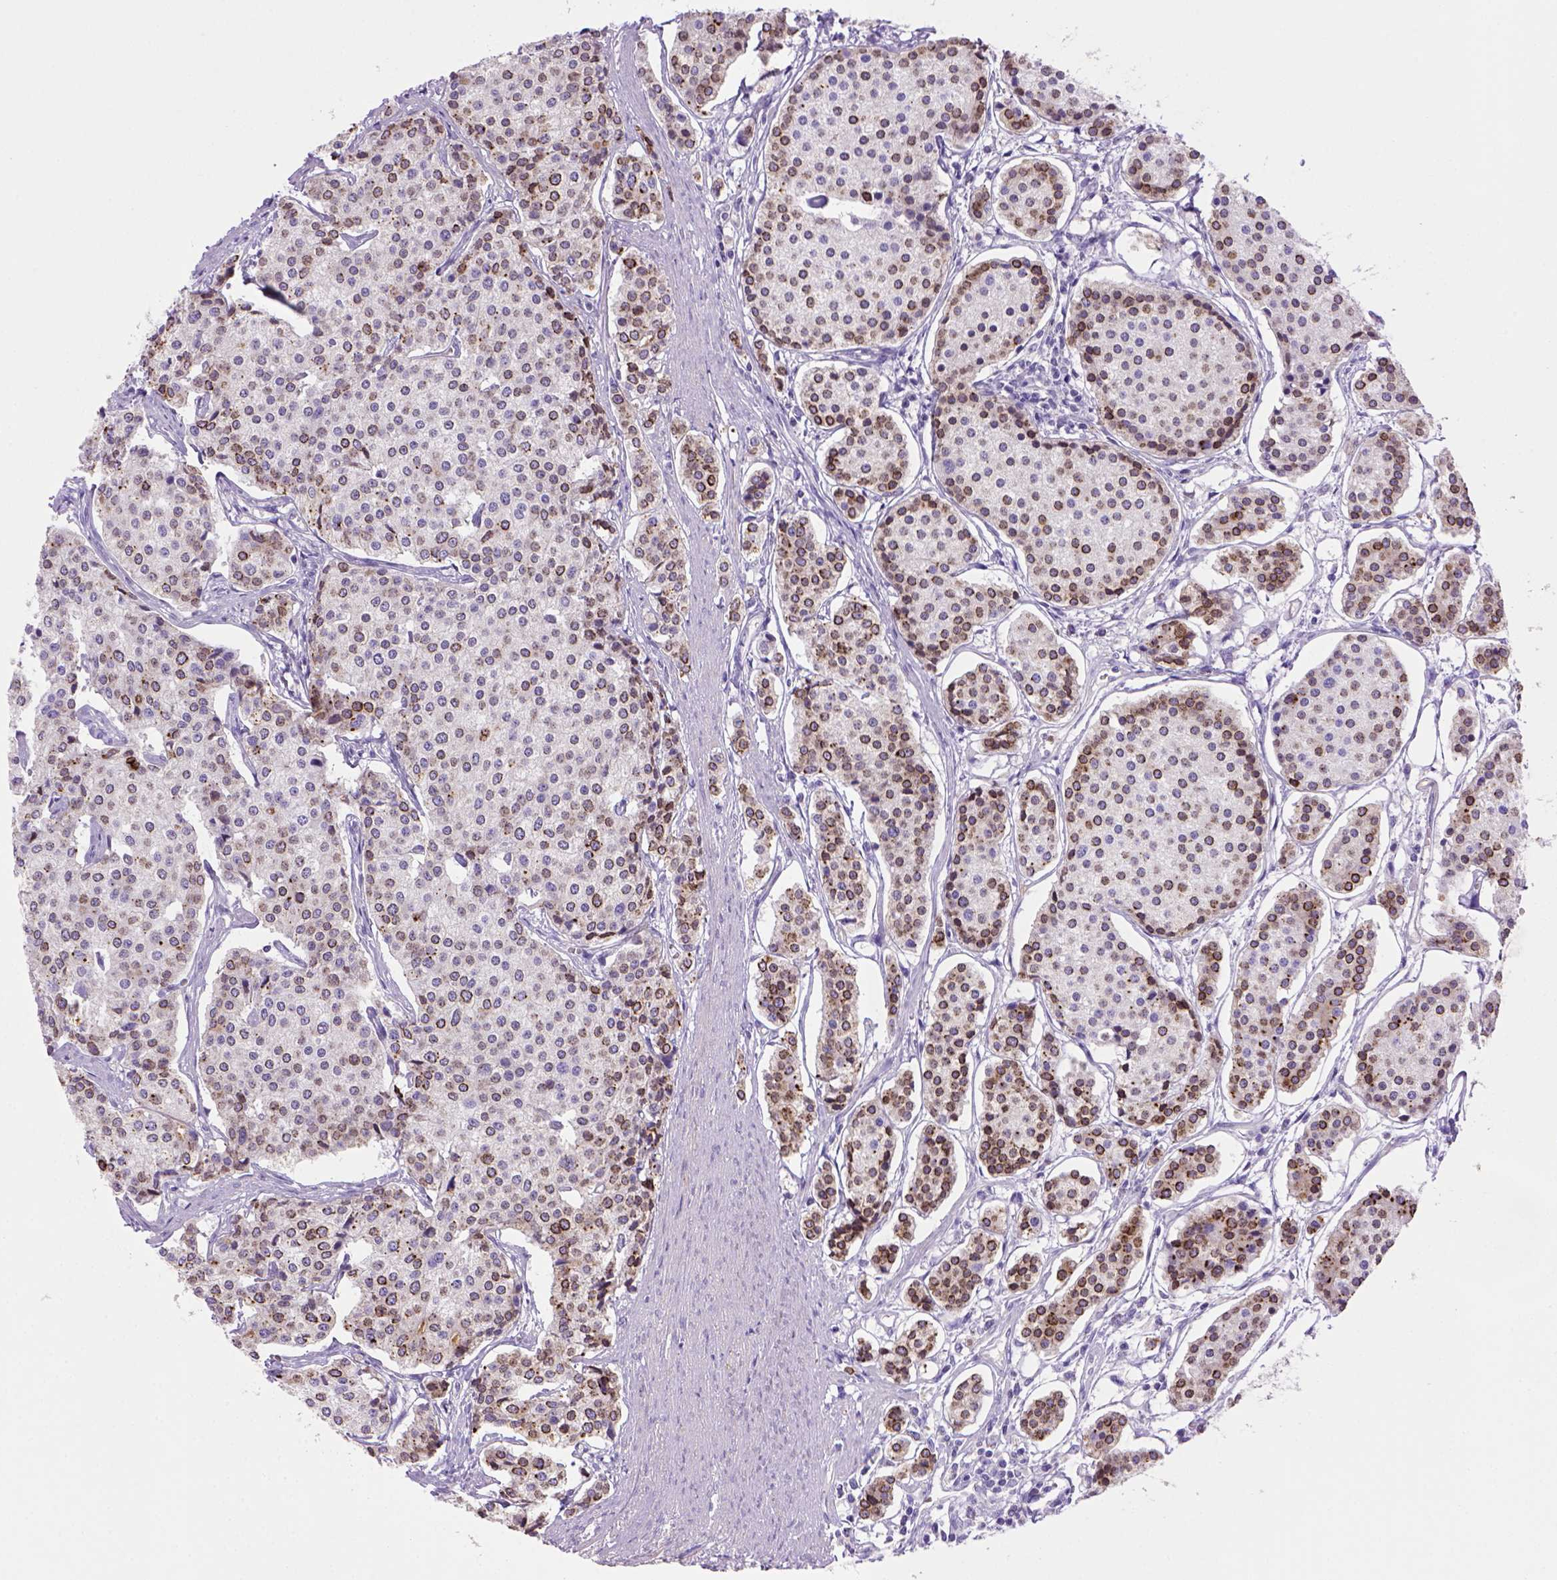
{"staining": {"intensity": "moderate", "quantity": "25%-75%", "location": "cytoplasmic/membranous,nuclear"}, "tissue": "carcinoid", "cell_type": "Tumor cells", "image_type": "cancer", "snomed": [{"axis": "morphology", "description": "Carcinoid, malignant, NOS"}, {"axis": "topography", "description": "Small intestine"}], "caption": "Protein expression analysis of carcinoid displays moderate cytoplasmic/membranous and nuclear expression in about 25%-75% of tumor cells.", "gene": "BAAT", "patient": {"sex": "female", "age": 65}}